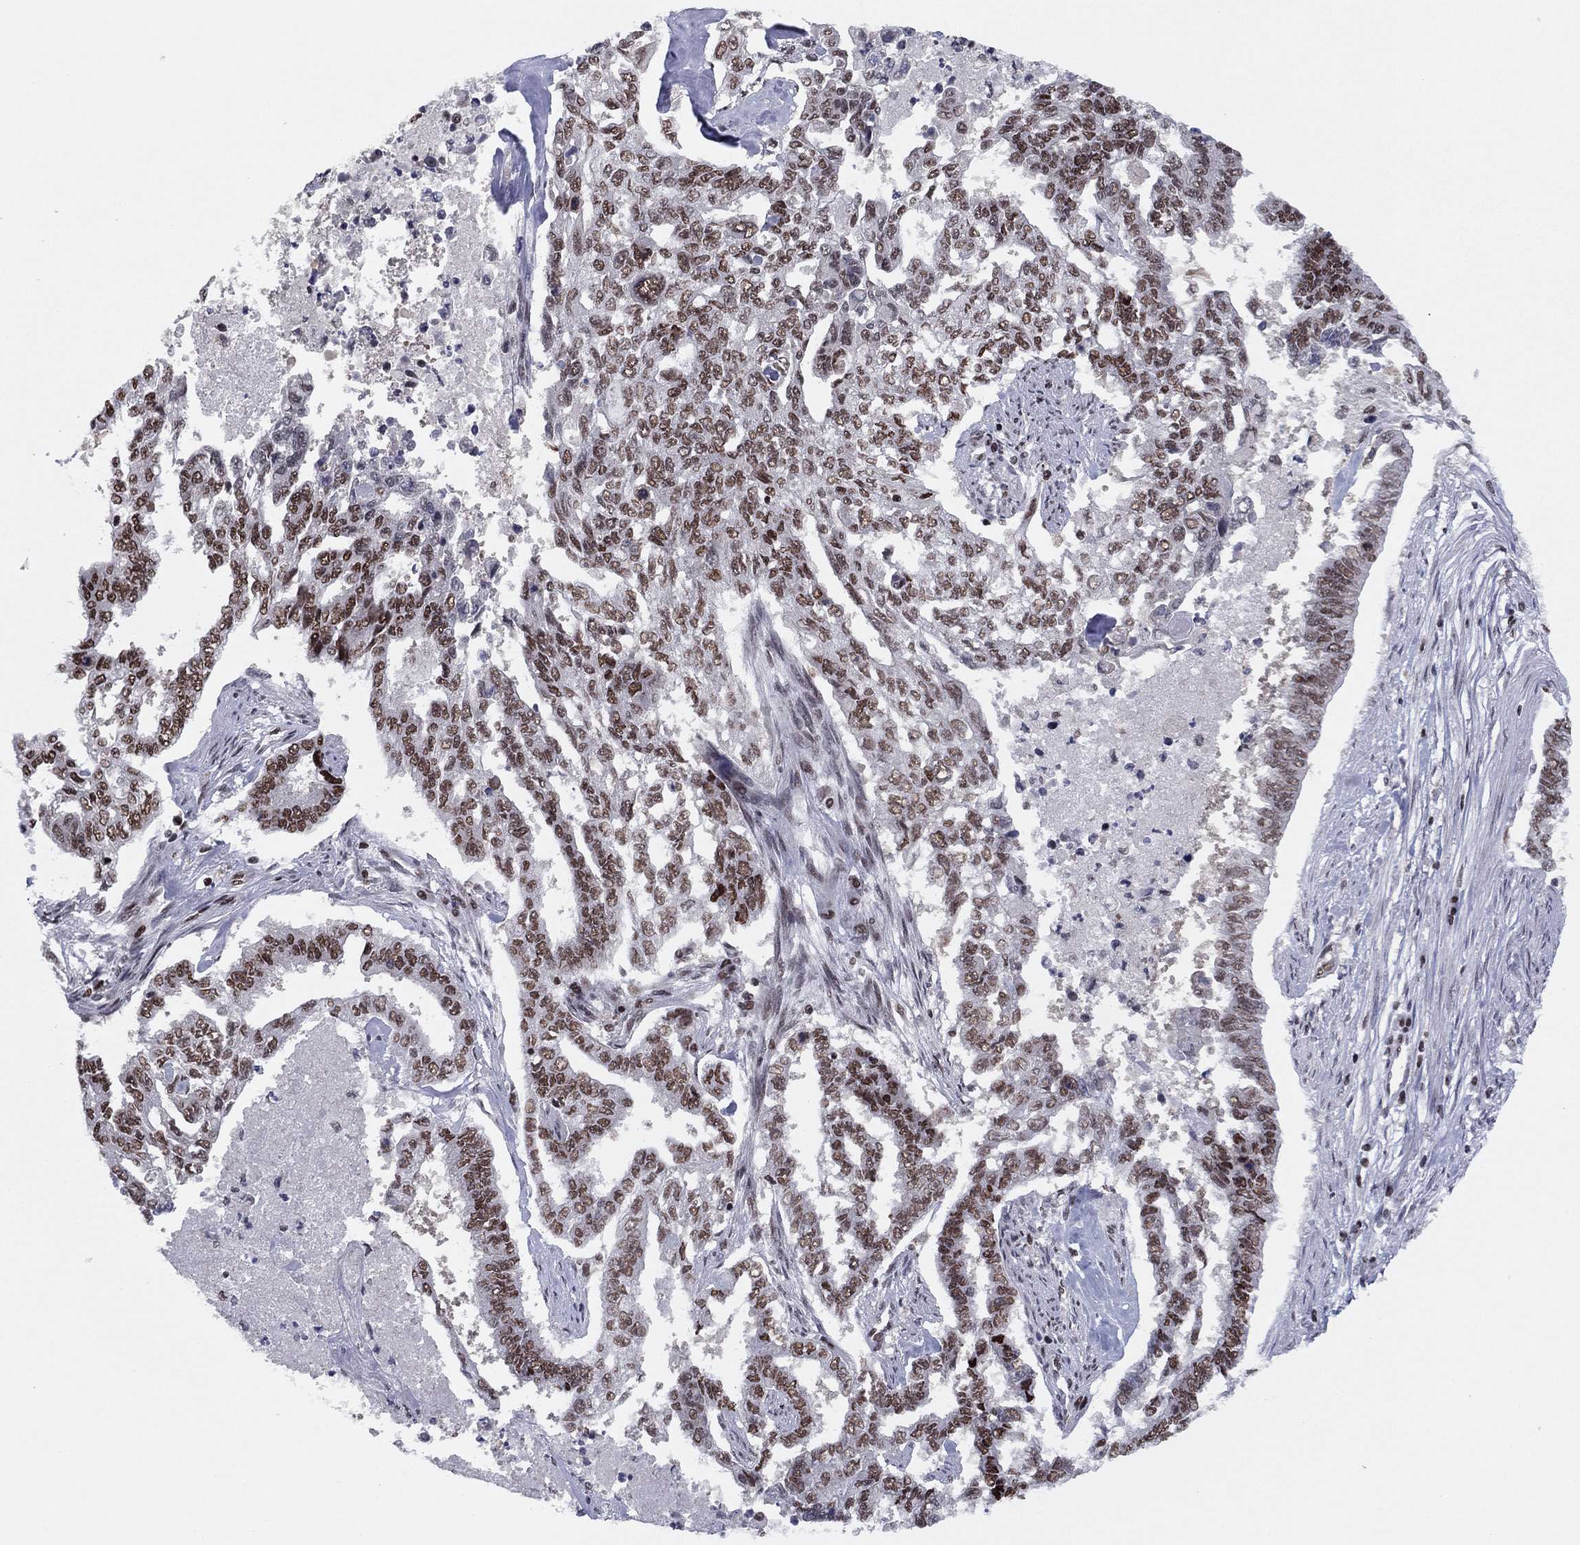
{"staining": {"intensity": "strong", "quantity": "25%-75%", "location": "nuclear"}, "tissue": "endometrial cancer", "cell_type": "Tumor cells", "image_type": "cancer", "snomed": [{"axis": "morphology", "description": "Adenocarcinoma, NOS"}, {"axis": "topography", "description": "Uterus"}], "caption": "Endometrial cancer (adenocarcinoma) stained with immunohistochemistry (IHC) demonstrates strong nuclear positivity in approximately 25%-75% of tumor cells.", "gene": "USP54", "patient": {"sex": "female", "age": 59}}